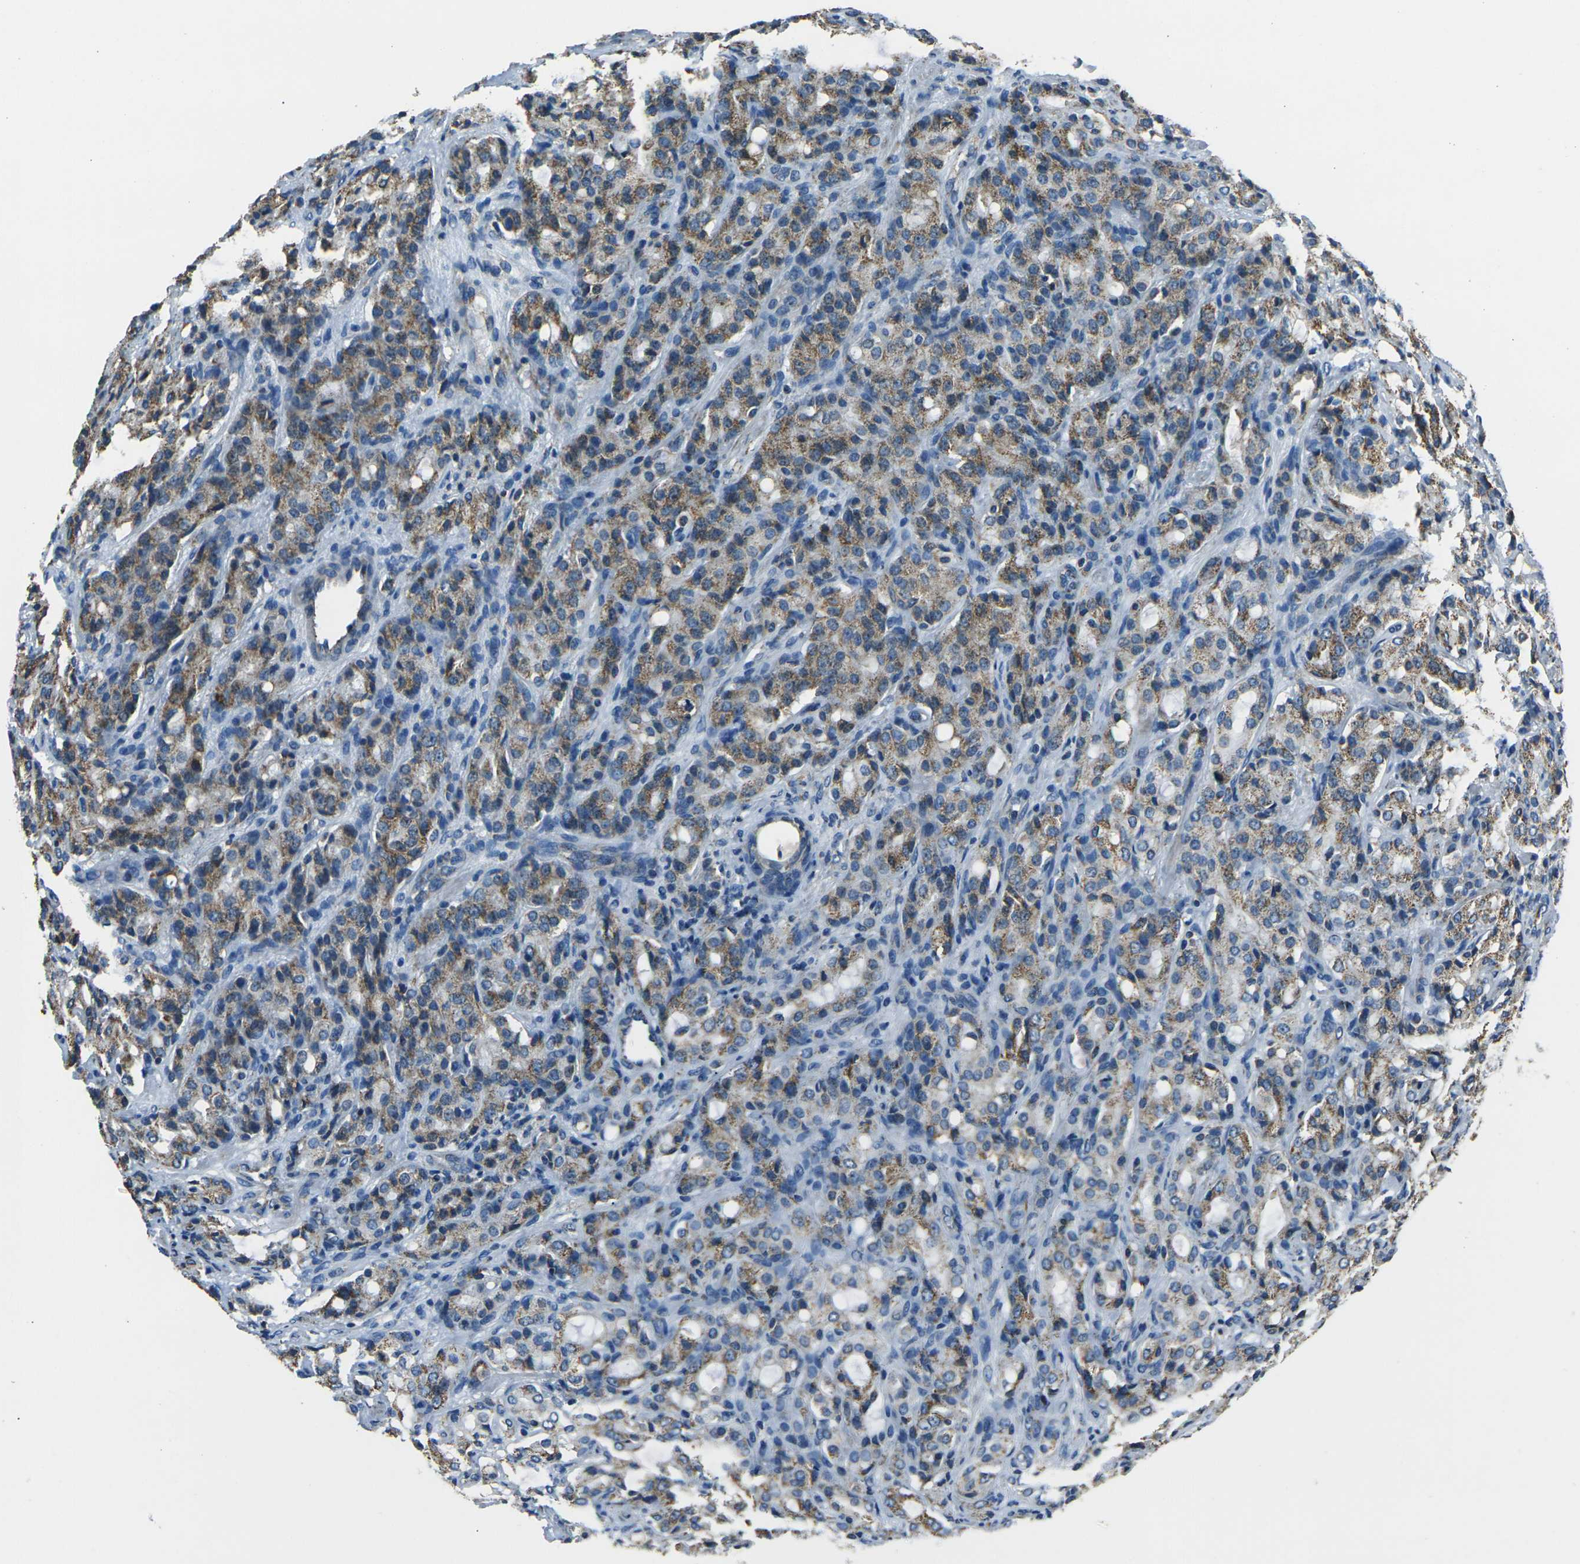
{"staining": {"intensity": "moderate", "quantity": ">75%", "location": "cytoplasmic/membranous"}, "tissue": "prostate cancer", "cell_type": "Tumor cells", "image_type": "cancer", "snomed": [{"axis": "morphology", "description": "Adenocarcinoma, High grade"}, {"axis": "topography", "description": "Prostate"}], "caption": "A brown stain shows moderate cytoplasmic/membranous staining of a protein in human adenocarcinoma (high-grade) (prostate) tumor cells.", "gene": "IRF3", "patient": {"sex": "male", "age": 72}}